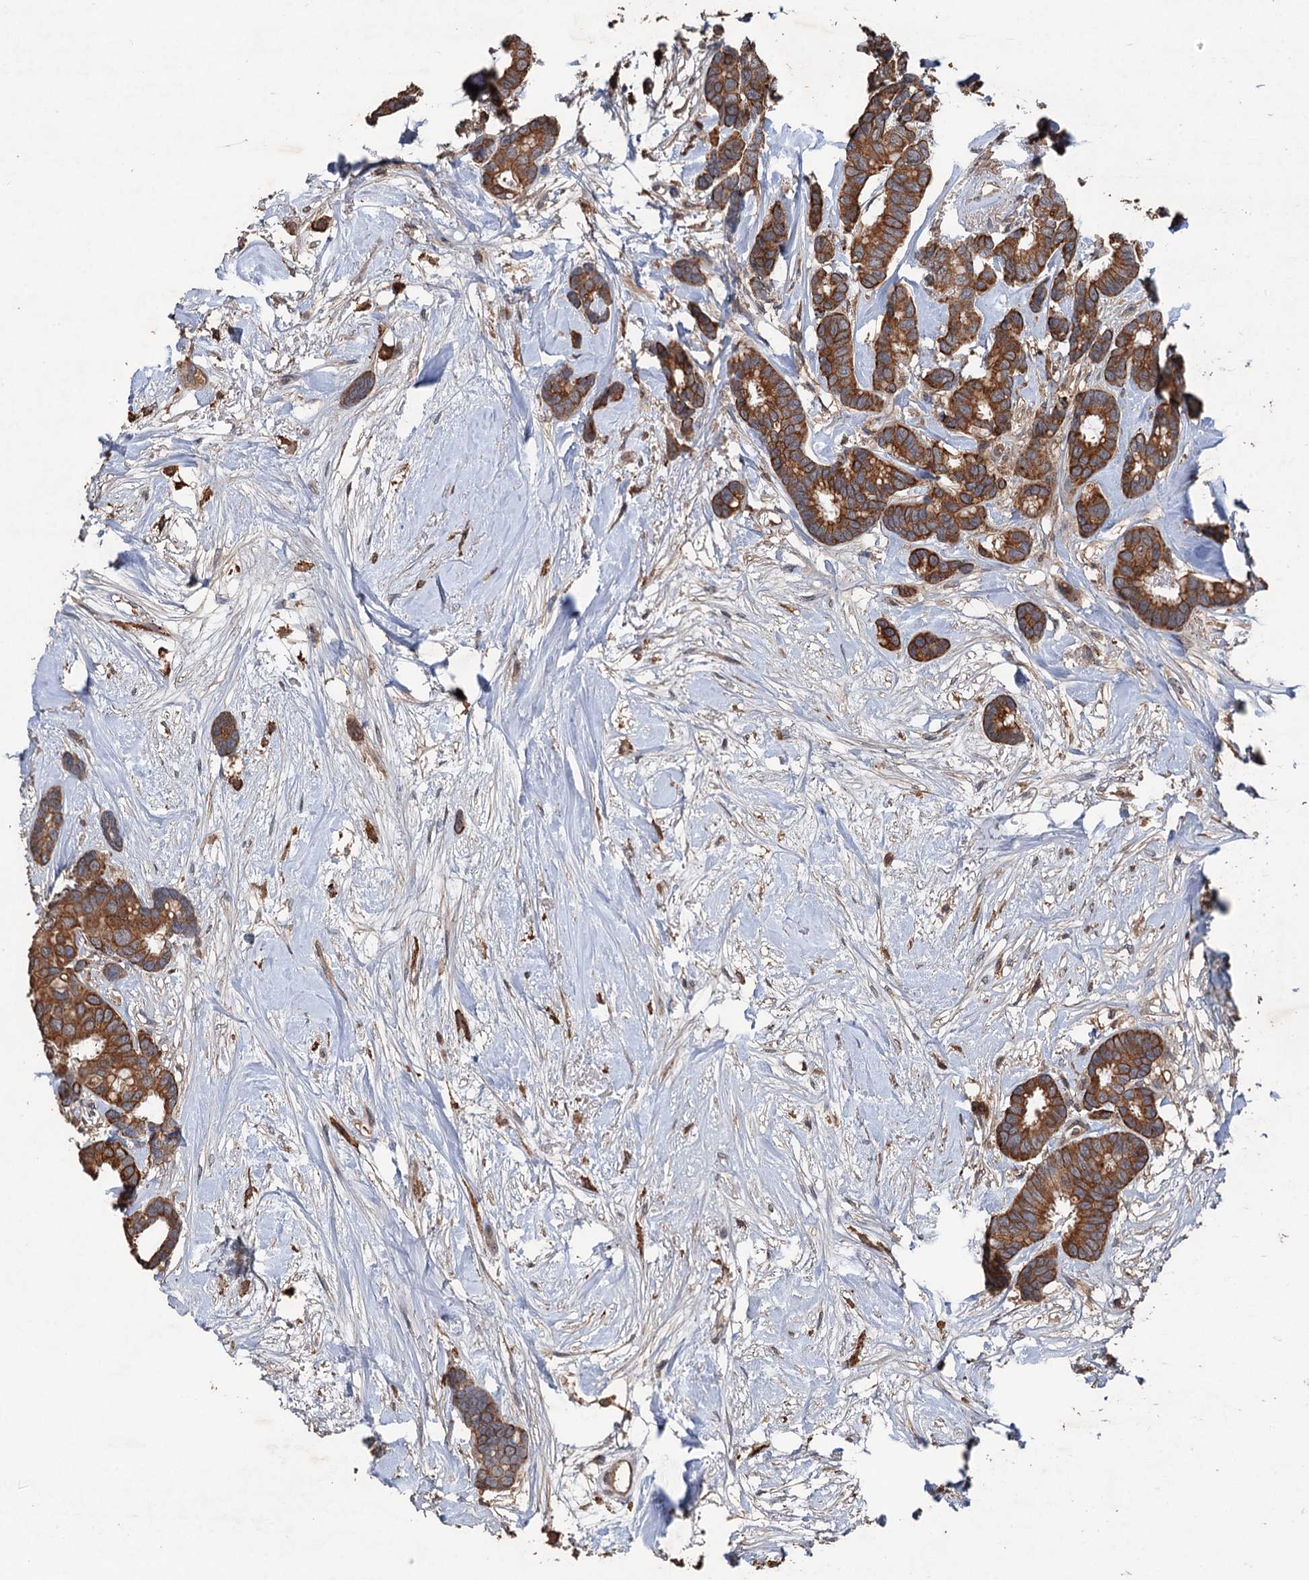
{"staining": {"intensity": "strong", "quantity": ">75%", "location": "cytoplasmic/membranous"}, "tissue": "breast cancer", "cell_type": "Tumor cells", "image_type": "cancer", "snomed": [{"axis": "morphology", "description": "Duct carcinoma"}, {"axis": "topography", "description": "Breast"}], "caption": "This image reveals immunohistochemistry staining of human invasive ductal carcinoma (breast), with high strong cytoplasmic/membranous expression in approximately >75% of tumor cells.", "gene": "ZNF438", "patient": {"sex": "female", "age": 87}}